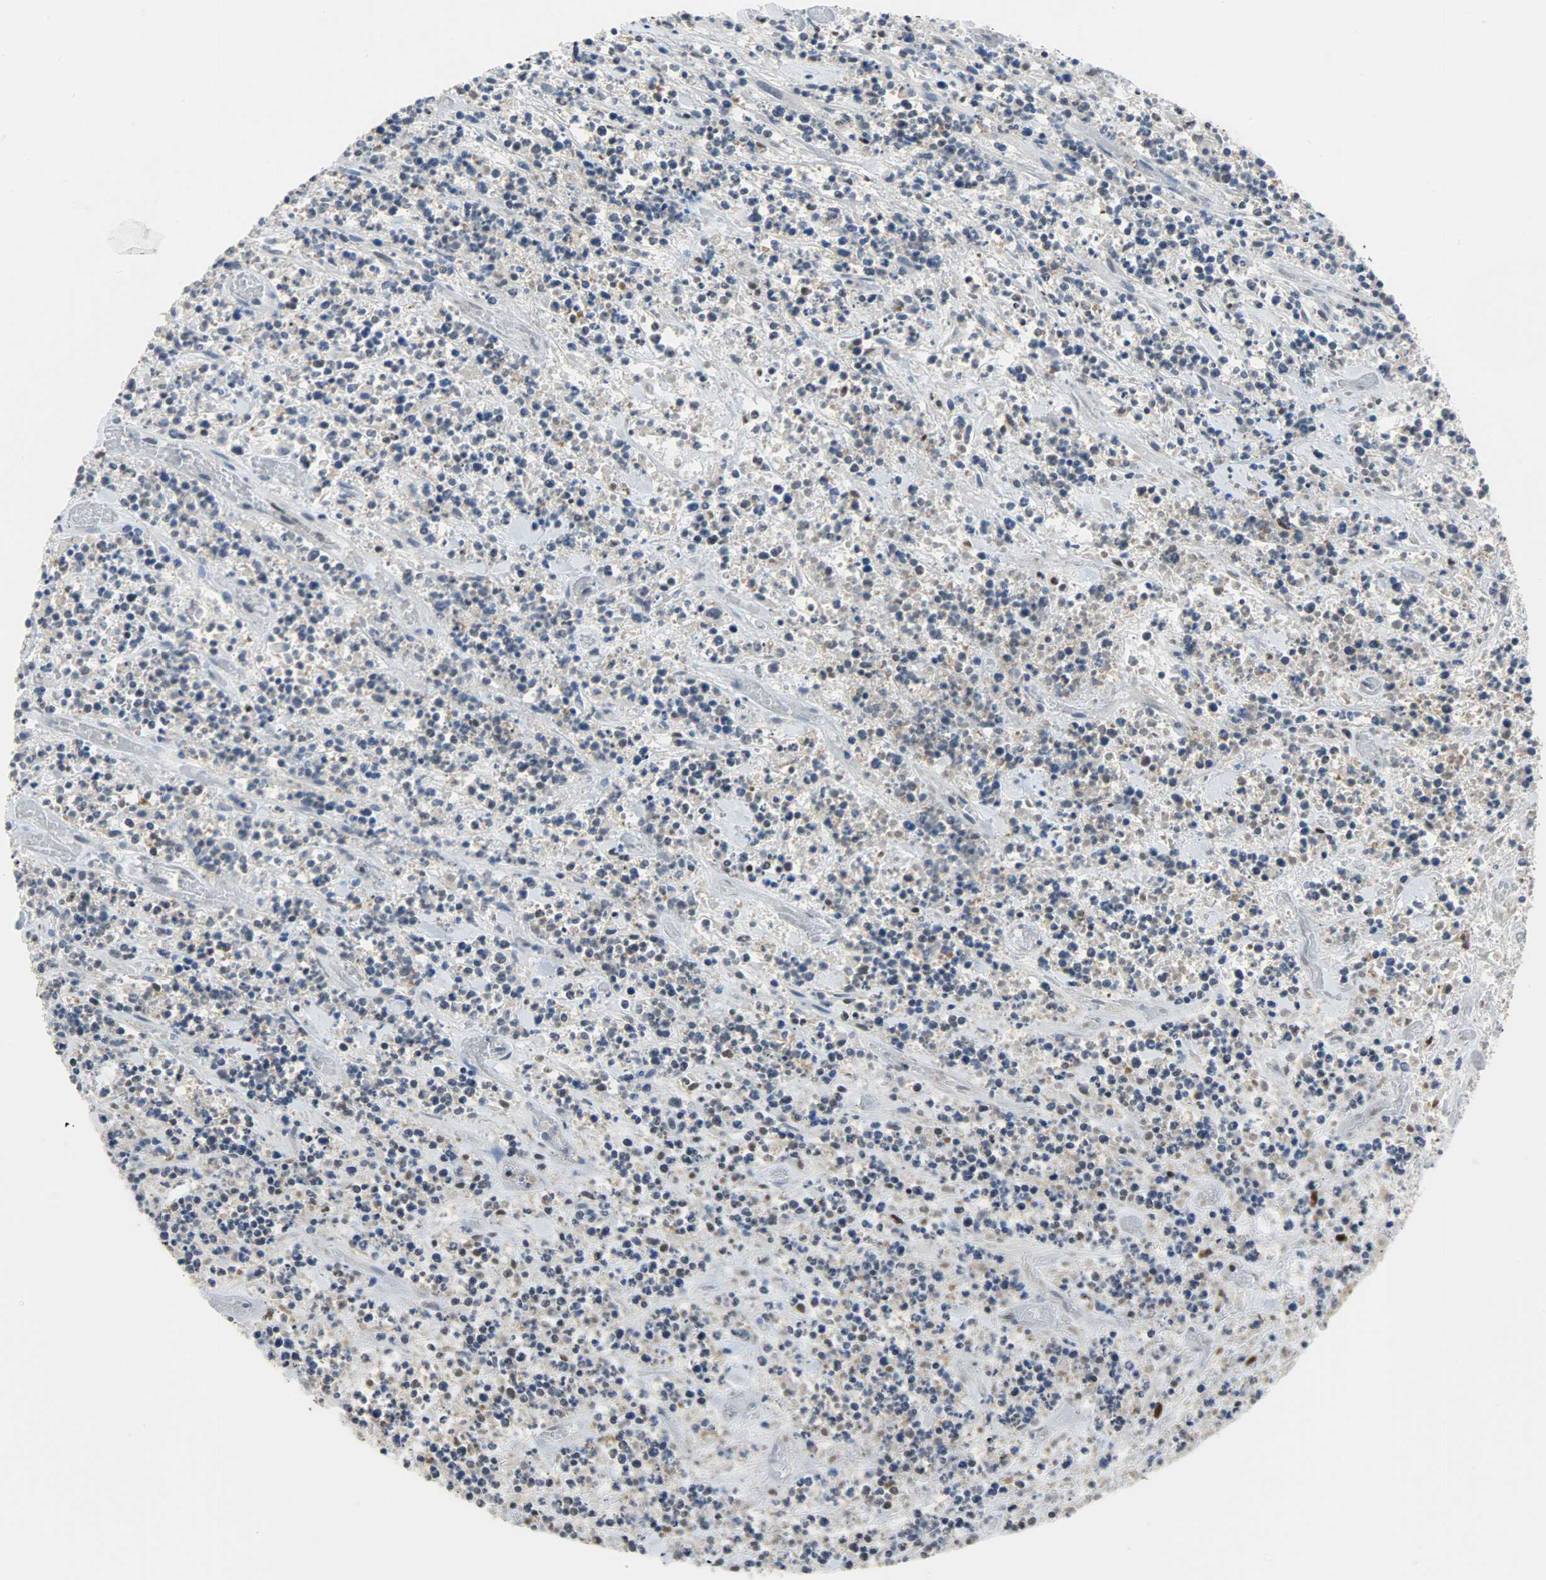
{"staining": {"intensity": "strong", "quantity": "<25%", "location": "nuclear"}, "tissue": "lymphoma", "cell_type": "Tumor cells", "image_type": "cancer", "snomed": [{"axis": "morphology", "description": "Malignant lymphoma, non-Hodgkin's type, High grade"}, {"axis": "topography", "description": "Soft tissue"}], "caption": "Immunohistochemical staining of human malignant lymphoma, non-Hodgkin's type (high-grade) reveals strong nuclear protein expression in about <25% of tumor cells. (DAB (3,3'-diaminobenzidine) = brown stain, brightfield microscopy at high magnification).", "gene": "SSB", "patient": {"sex": "male", "age": 18}}